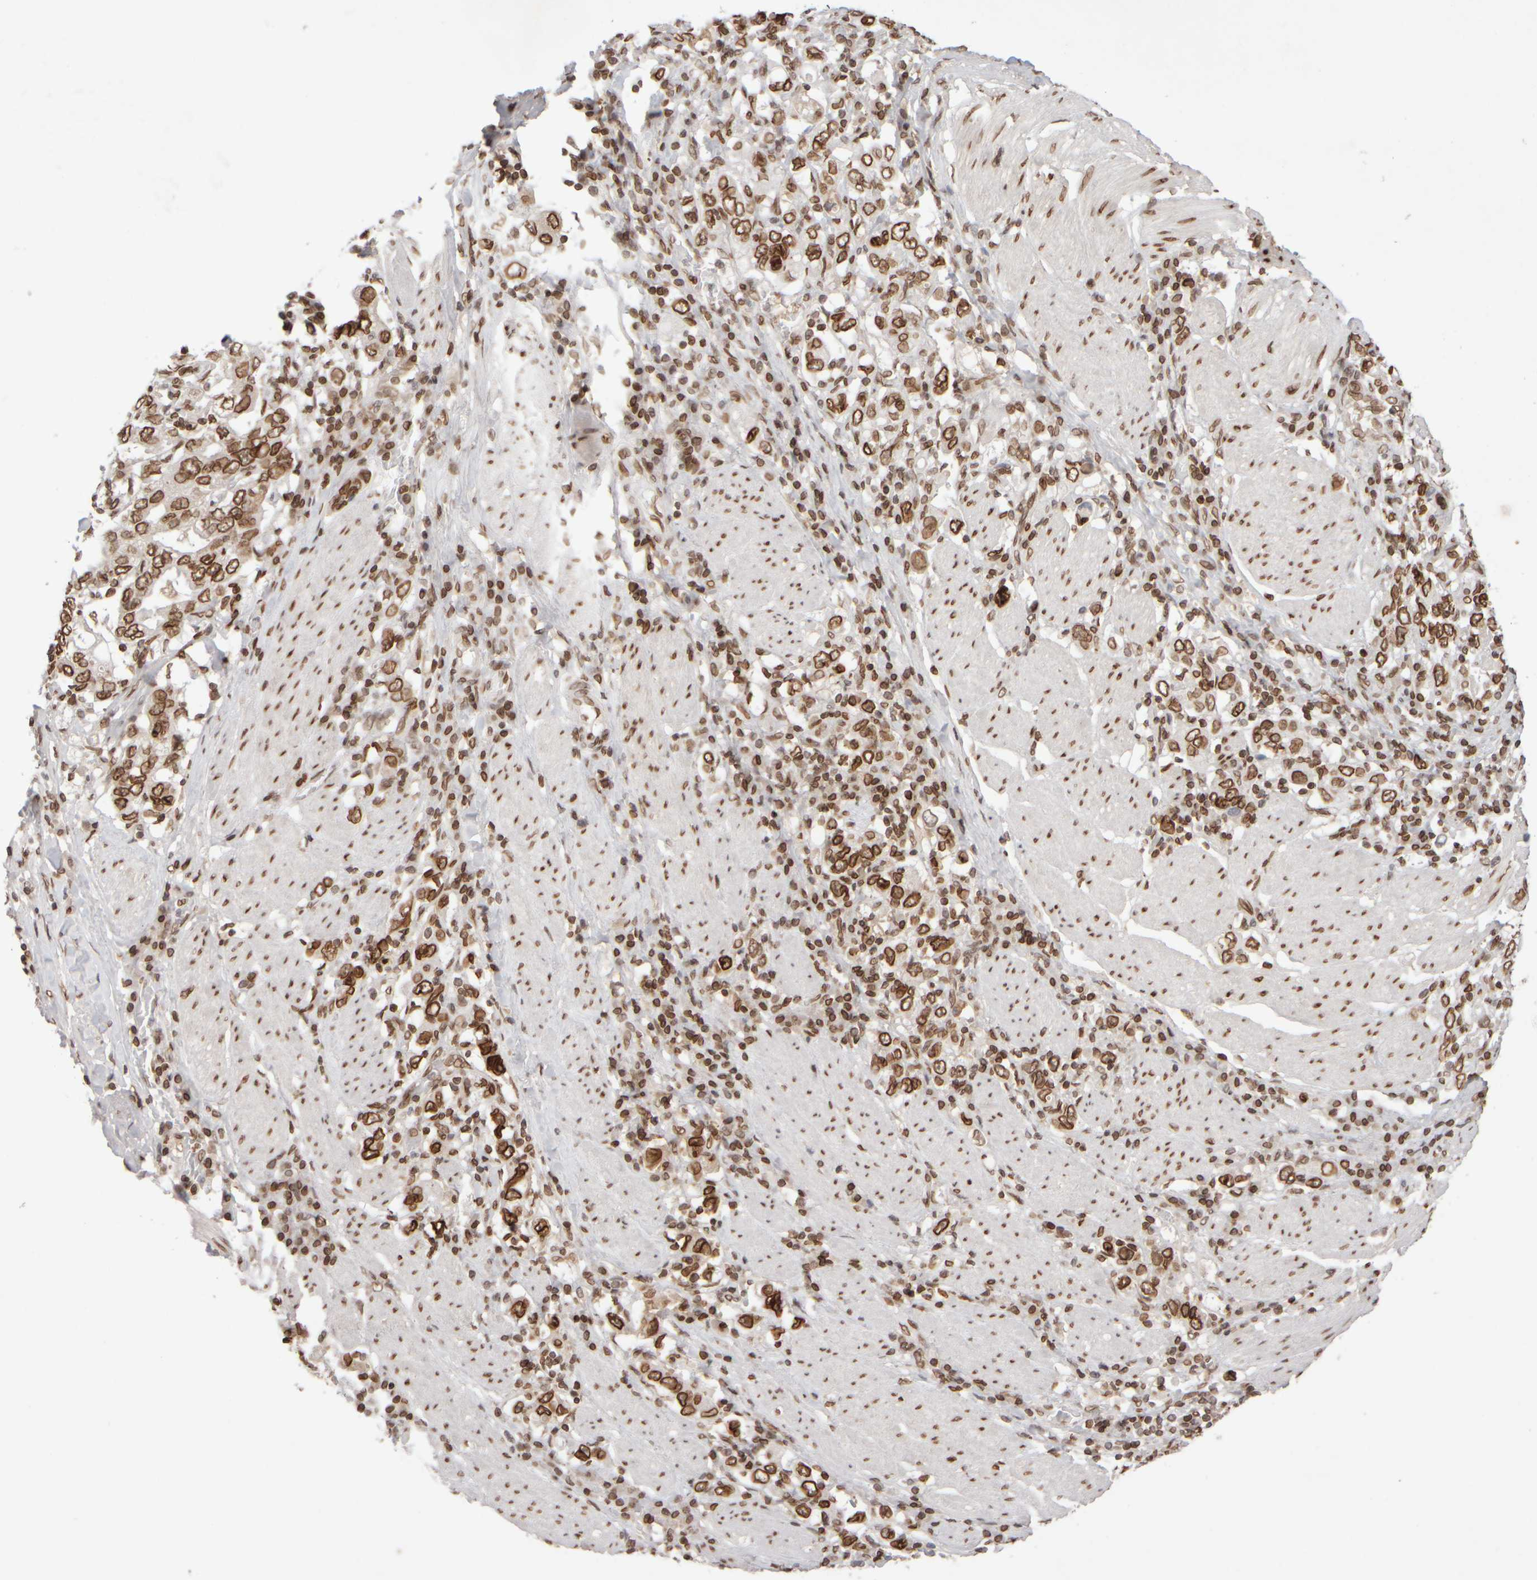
{"staining": {"intensity": "strong", "quantity": ">75%", "location": "cytoplasmic/membranous,nuclear"}, "tissue": "stomach cancer", "cell_type": "Tumor cells", "image_type": "cancer", "snomed": [{"axis": "morphology", "description": "Adenocarcinoma, NOS"}, {"axis": "topography", "description": "Stomach, upper"}], "caption": "The histopathology image displays immunohistochemical staining of adenocarcinoma (stomach). There is strong cytoplasmic/membranous and nuclear expression is identified in about >75% of tumor cells.", "gene": "ZC3HC1", "patient": {"sex": "male", "age": 62}}